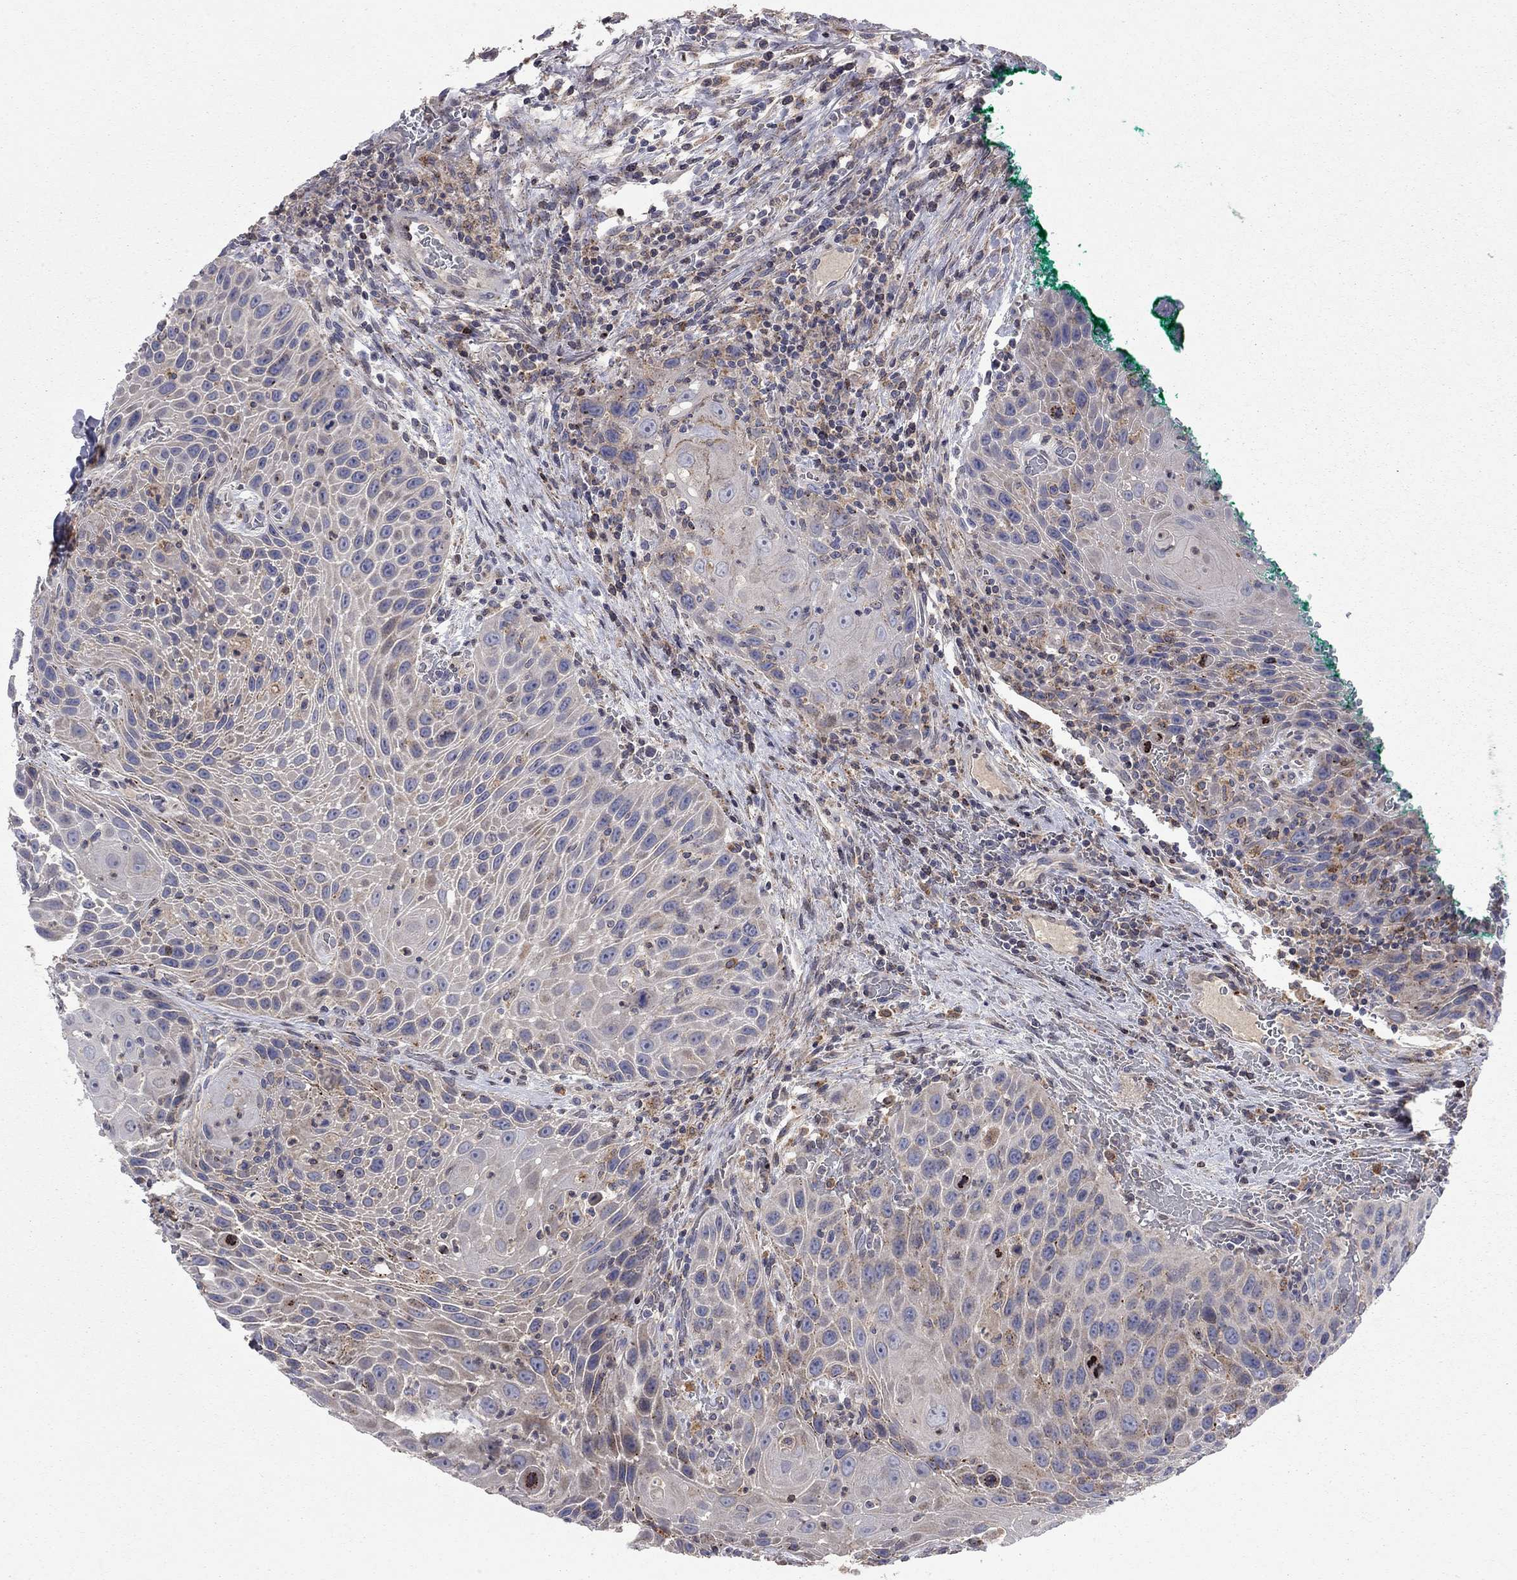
{"staining": {"intensity": "moderate", "quantity": "<25%", "location": "cytoplasmic/membranous"}, "tissue": "head and neck cancer", "cell_type": "Tumor cells", "image_type": "cancer", "snomed": [{"axis": "morphology", "description": "Squamous cell carcinoma, NOS"}, {"axis": "topography", "description": "Head-Neck"}], "caption": "The histopathology image shows staining of squamous cell carcinoma (head and neck), revealing moderate cytoplasmic/membranous protein staining (brown color) within tumor cells.", "gene": "ERN2", "patient": {"sex": "male", "age": 69}}